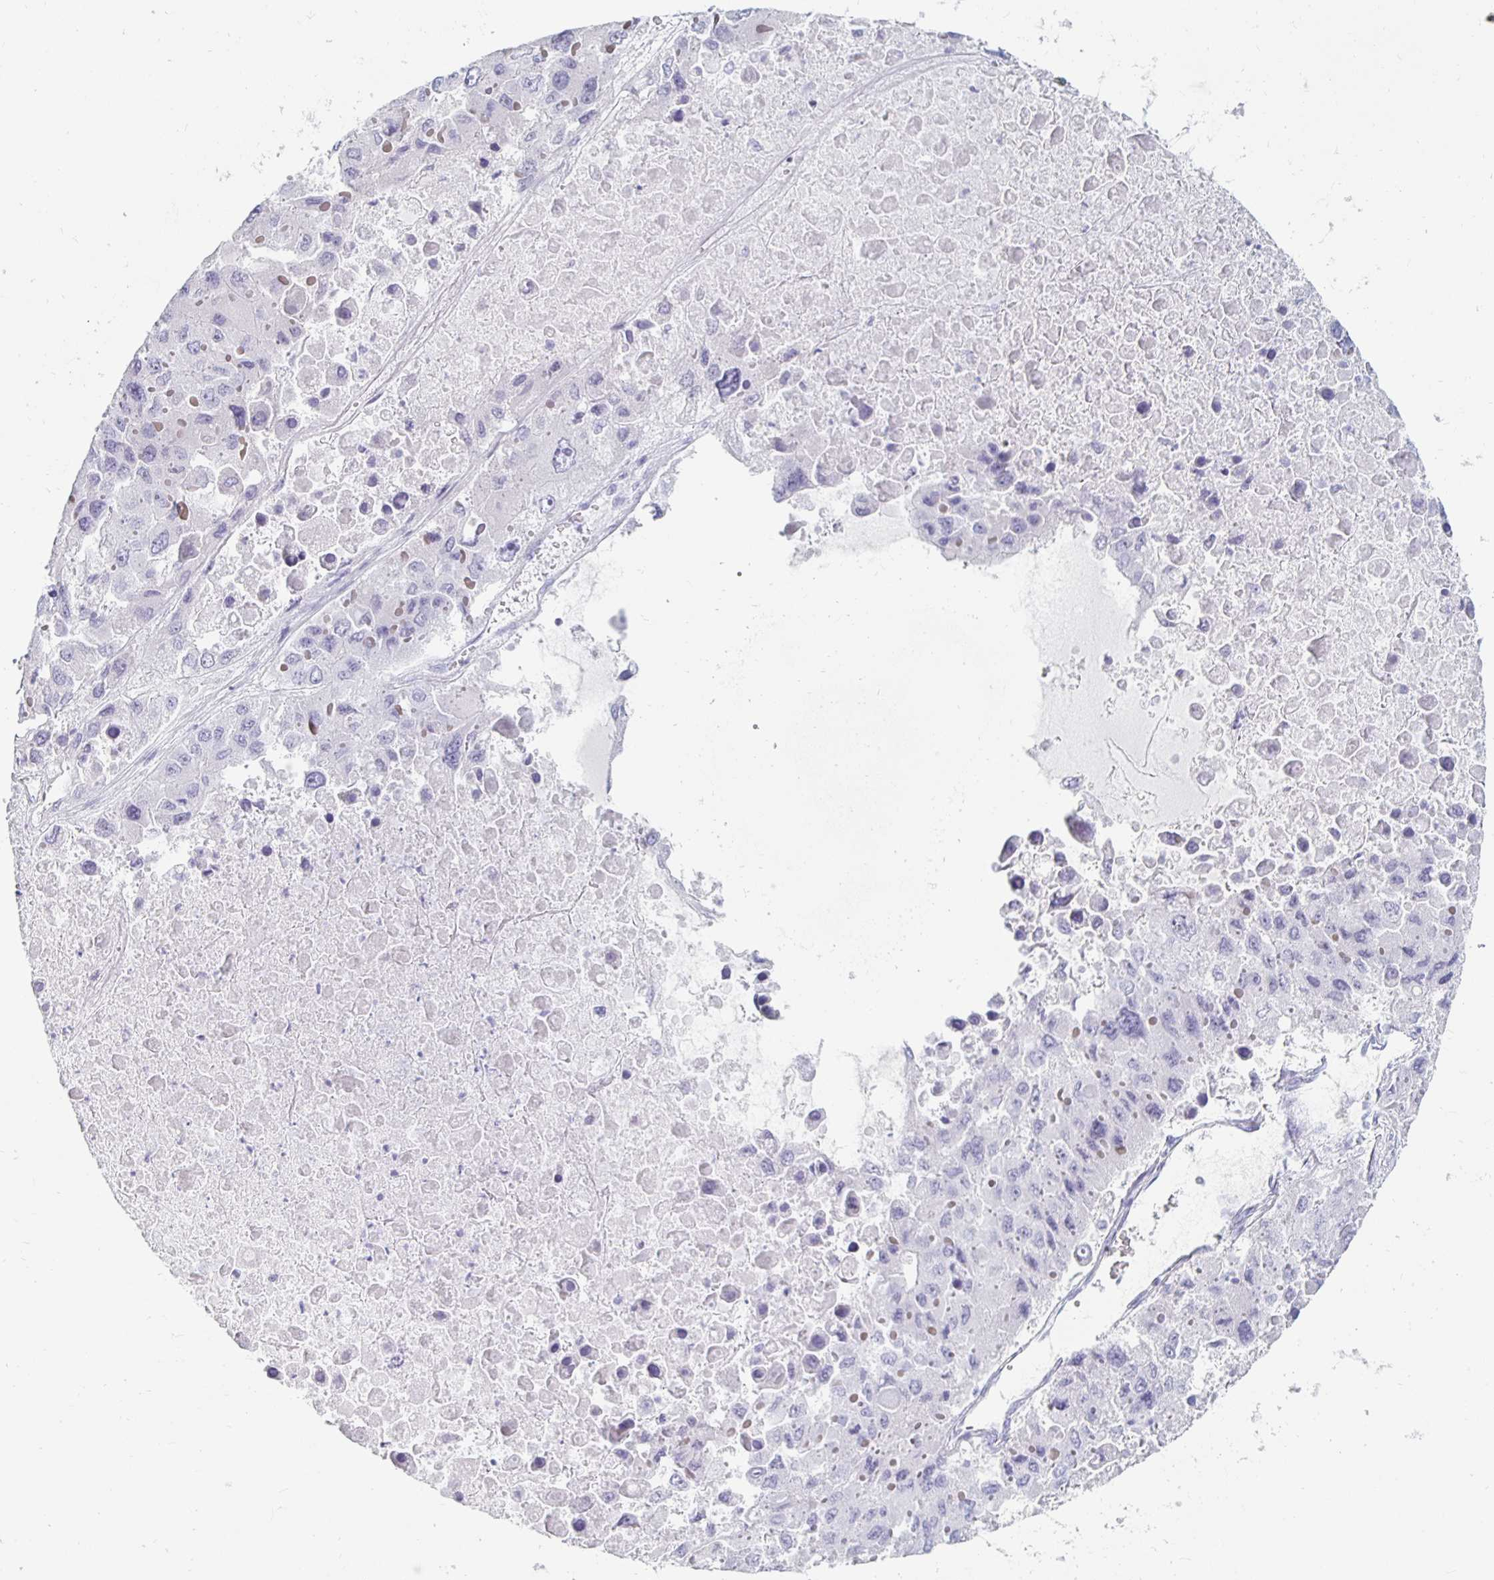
{"staining": {"intensity": "negative", "quantity": "none", "location": "none"}, "tissue": "liver cancer", "cell_type": "Tumor cells", "image_type": "cancer", "snomed": [{"axis": "morphology", "description": "Carcinoma, Hepatocellular, NOS"}, {"axis": "topography", "description": "Liver"}], "caption": "Immunohistochemistry of human liver cancer demonstrates no staining in tumor cells.", "gene": "KCNQ2", "patient": {"sex": "female", "age": 41}}